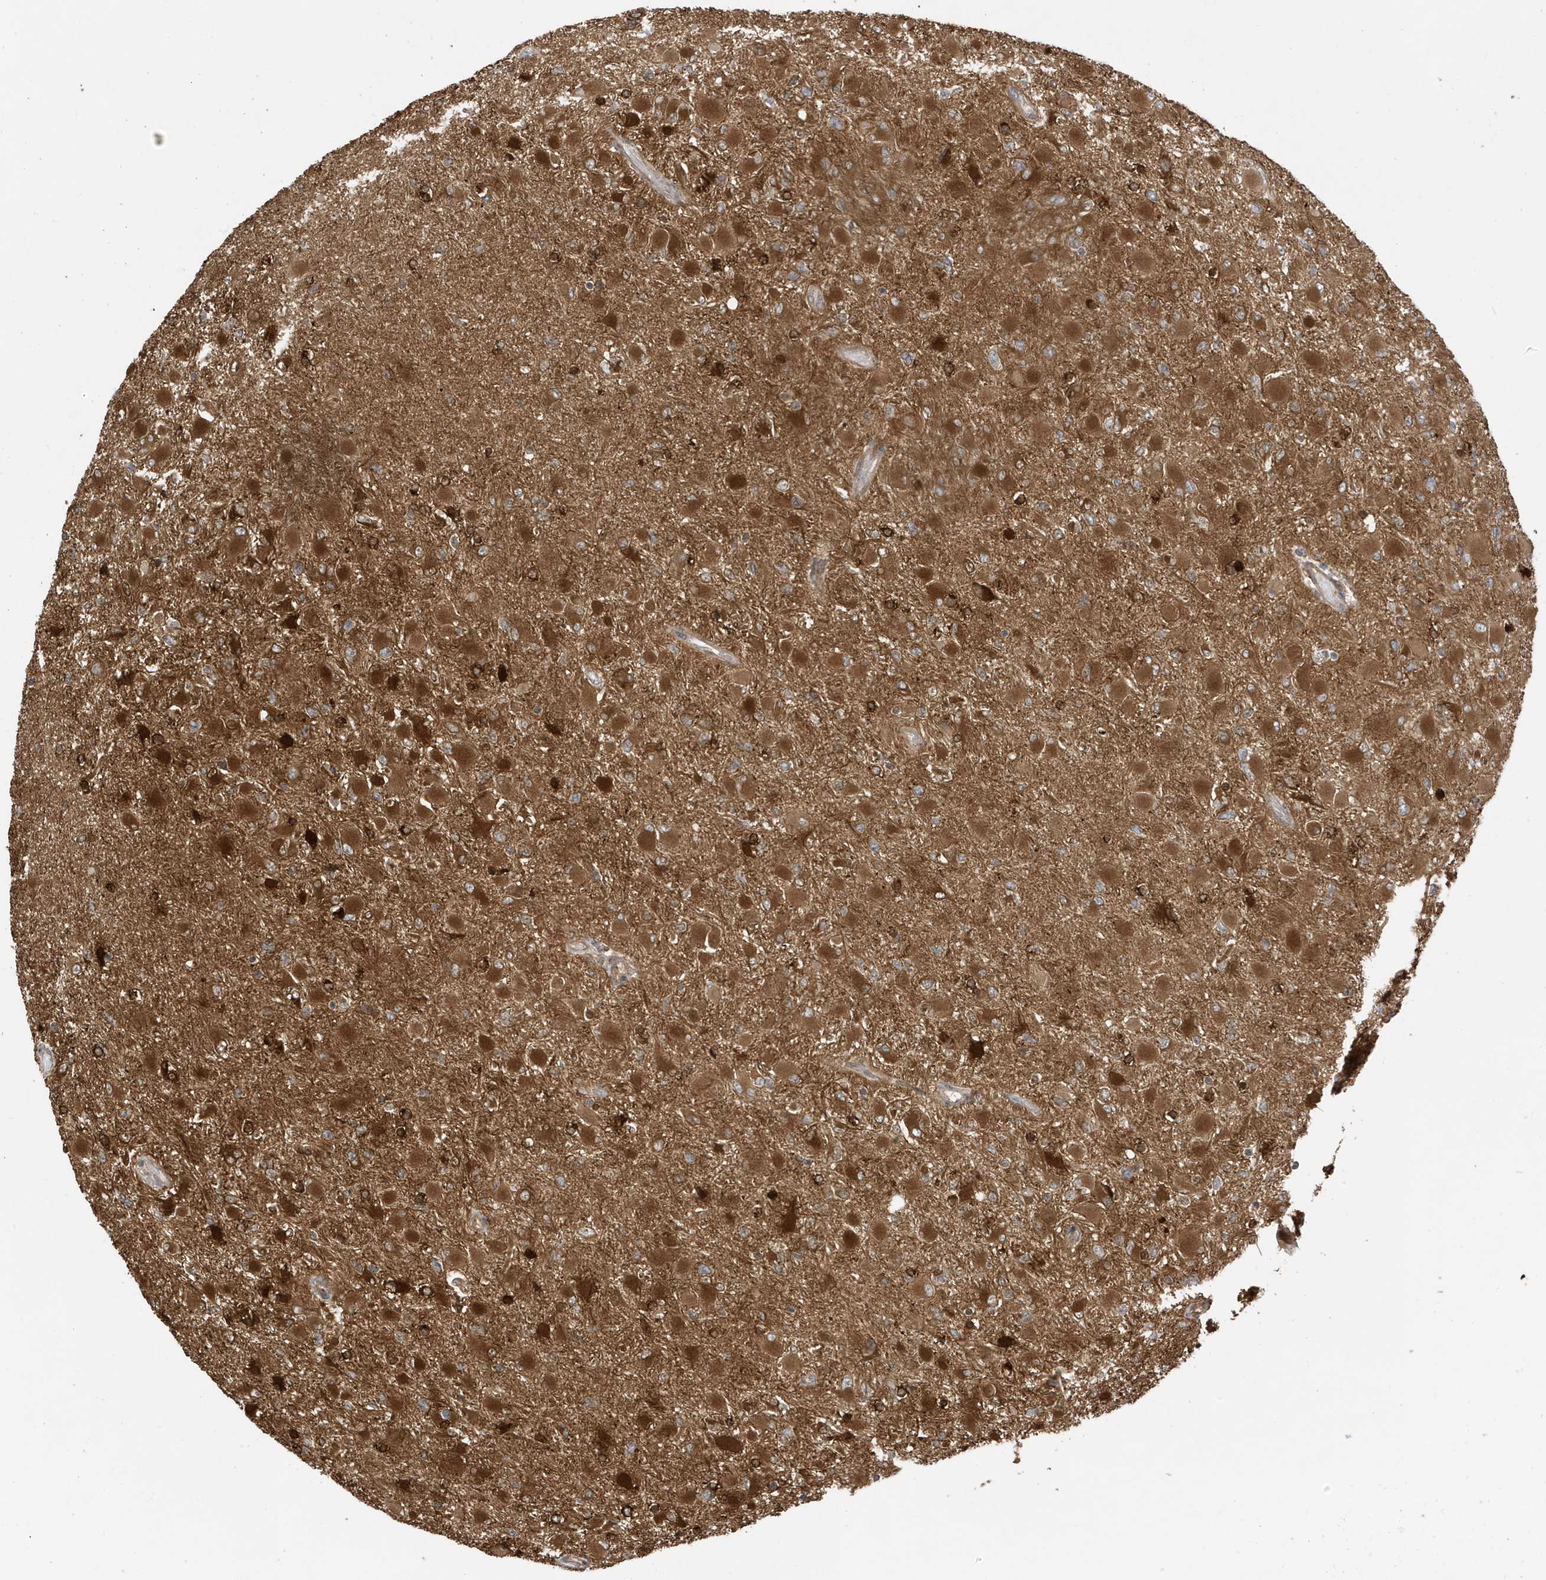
{"staining": {"intensity": "strong", "quantity": ">75%", "location": "cytoplasmic/membranous"}, "tissue": "glioma", "cell_type": "Tumor cells", "image_type": "cancer", "snomed": [{"axis": "morphology", "description": "Glioma, malignant, High grade"}, {"axis": "topography", "description": "Cerebral cortex"}], "caption": "Protein positivity by IHC displays strong cytoplasmic/membranous positivity in approximately >75% of tumor cells in malignant glioma (high-grade). (Brightfield microscopy of DAB IHC at high magnification).", "gene": "CDC42EP3", "patient": {"sex": "female", "age": 36}}